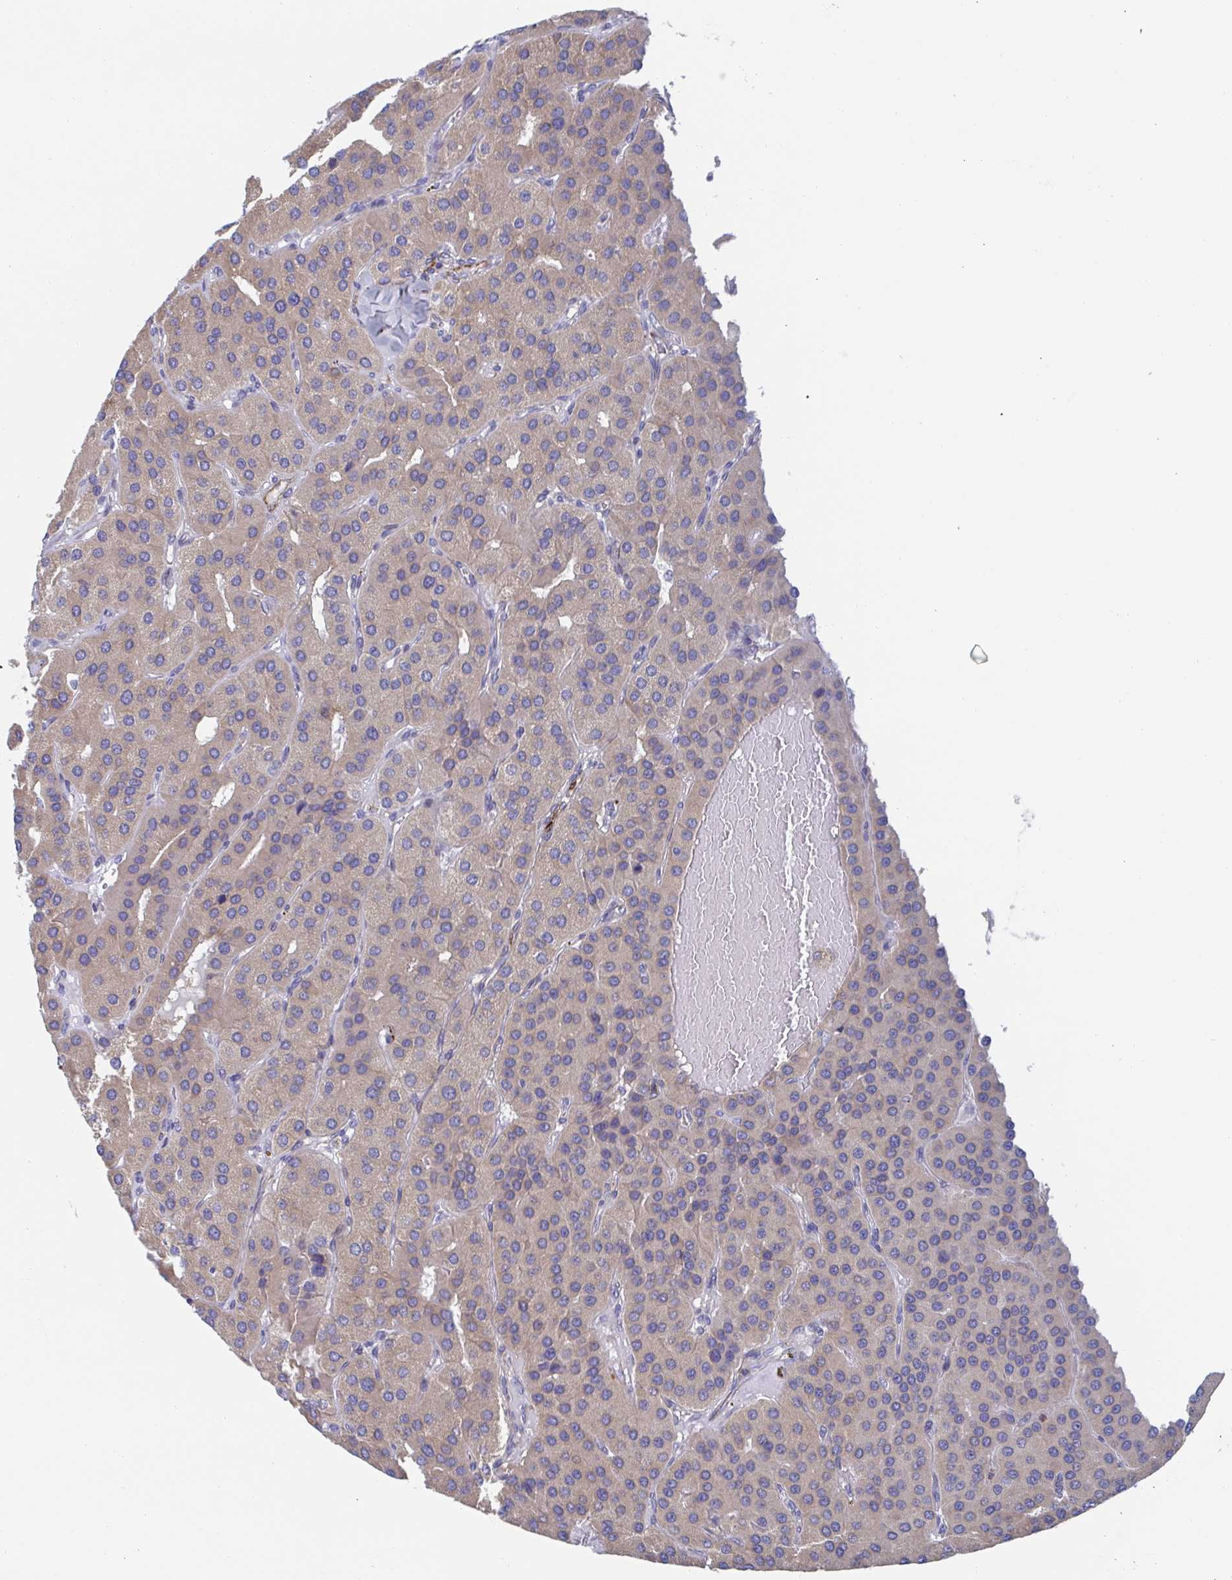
{"staining": {"intensity": "weak", "quantity": "25%-75%", "location": "cytoplasmic/membranous"}, "tissue": "parathyroid gland", "cell_type": "Glandular cells", "image_type": "normal", "snomed": [{"axis": "morphology", "description": "Normal tissue, NOS"}, {"axis": "morphology", "description": "Adenoma, NOS"}, {"axis": "topography", "description": "Parathyroid gland"}], "caption": "A brown stain shows weak cytoplasmic/membranous staining of a protein in glandular cells of unremarkable human parathyroid gland.", "gene": "KLC3", "patient": {"sex": "female", "age": 86}}